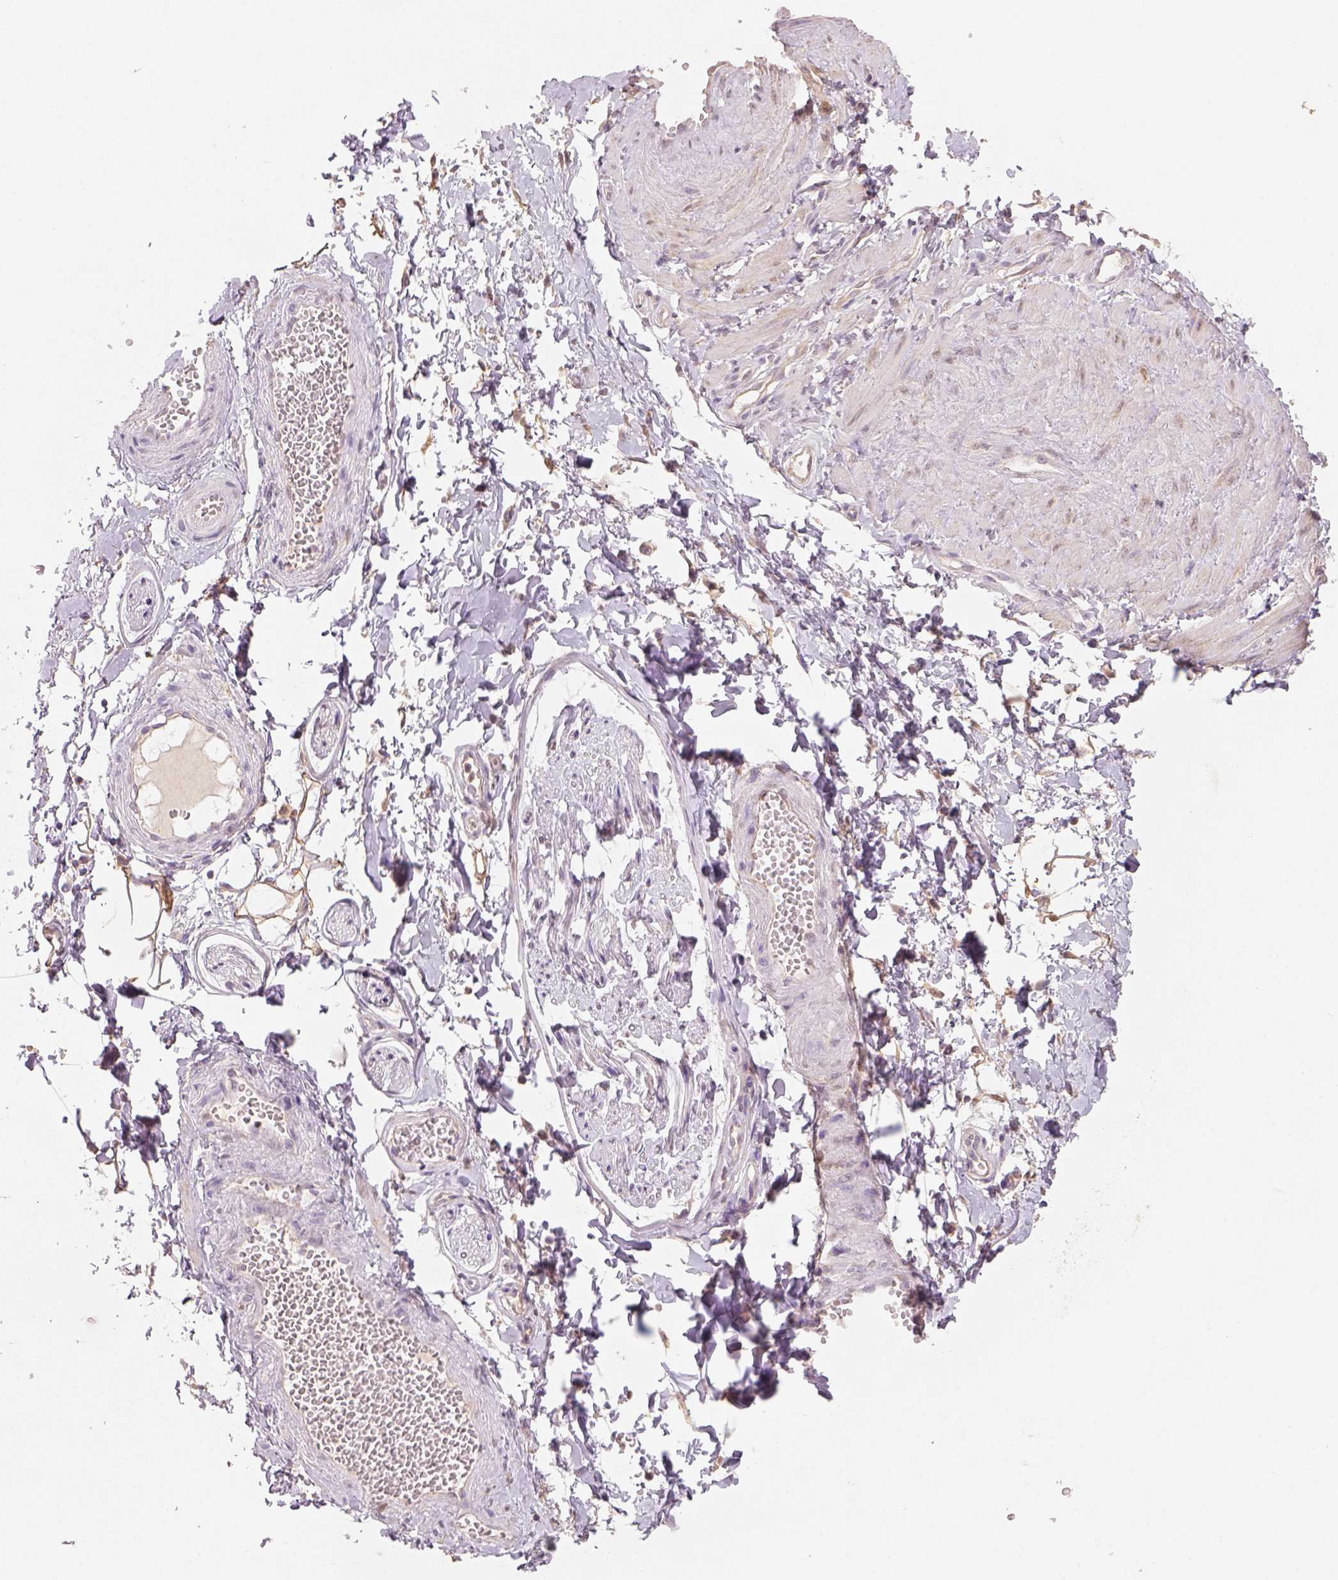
{"staining": {"intensity": "strong", "quantity": ">75%", "location": "cytoplasmic/membranous"}, "tissue": "adipose tissue", "cell_type": "Adipocytes", "image_type": "normal", "snomed": [{"axis": "morphology", "description": "Normal tissue, NOS"}, {"axis": "topography", "description": "Smooth muscle"}, {"axis": "topography", "description": "Peripheral nerve tissue"}], "caption": "Immunohistochemistry (IHC) histopathology image of benign adipose tissue stained for a protein (brown), which exhibits high levels of strong cytoplasmic/membranous staining in about >75% of adipocytes.", "gene": "AP2B1", "patient": {"sex": "male", "age": 22}}